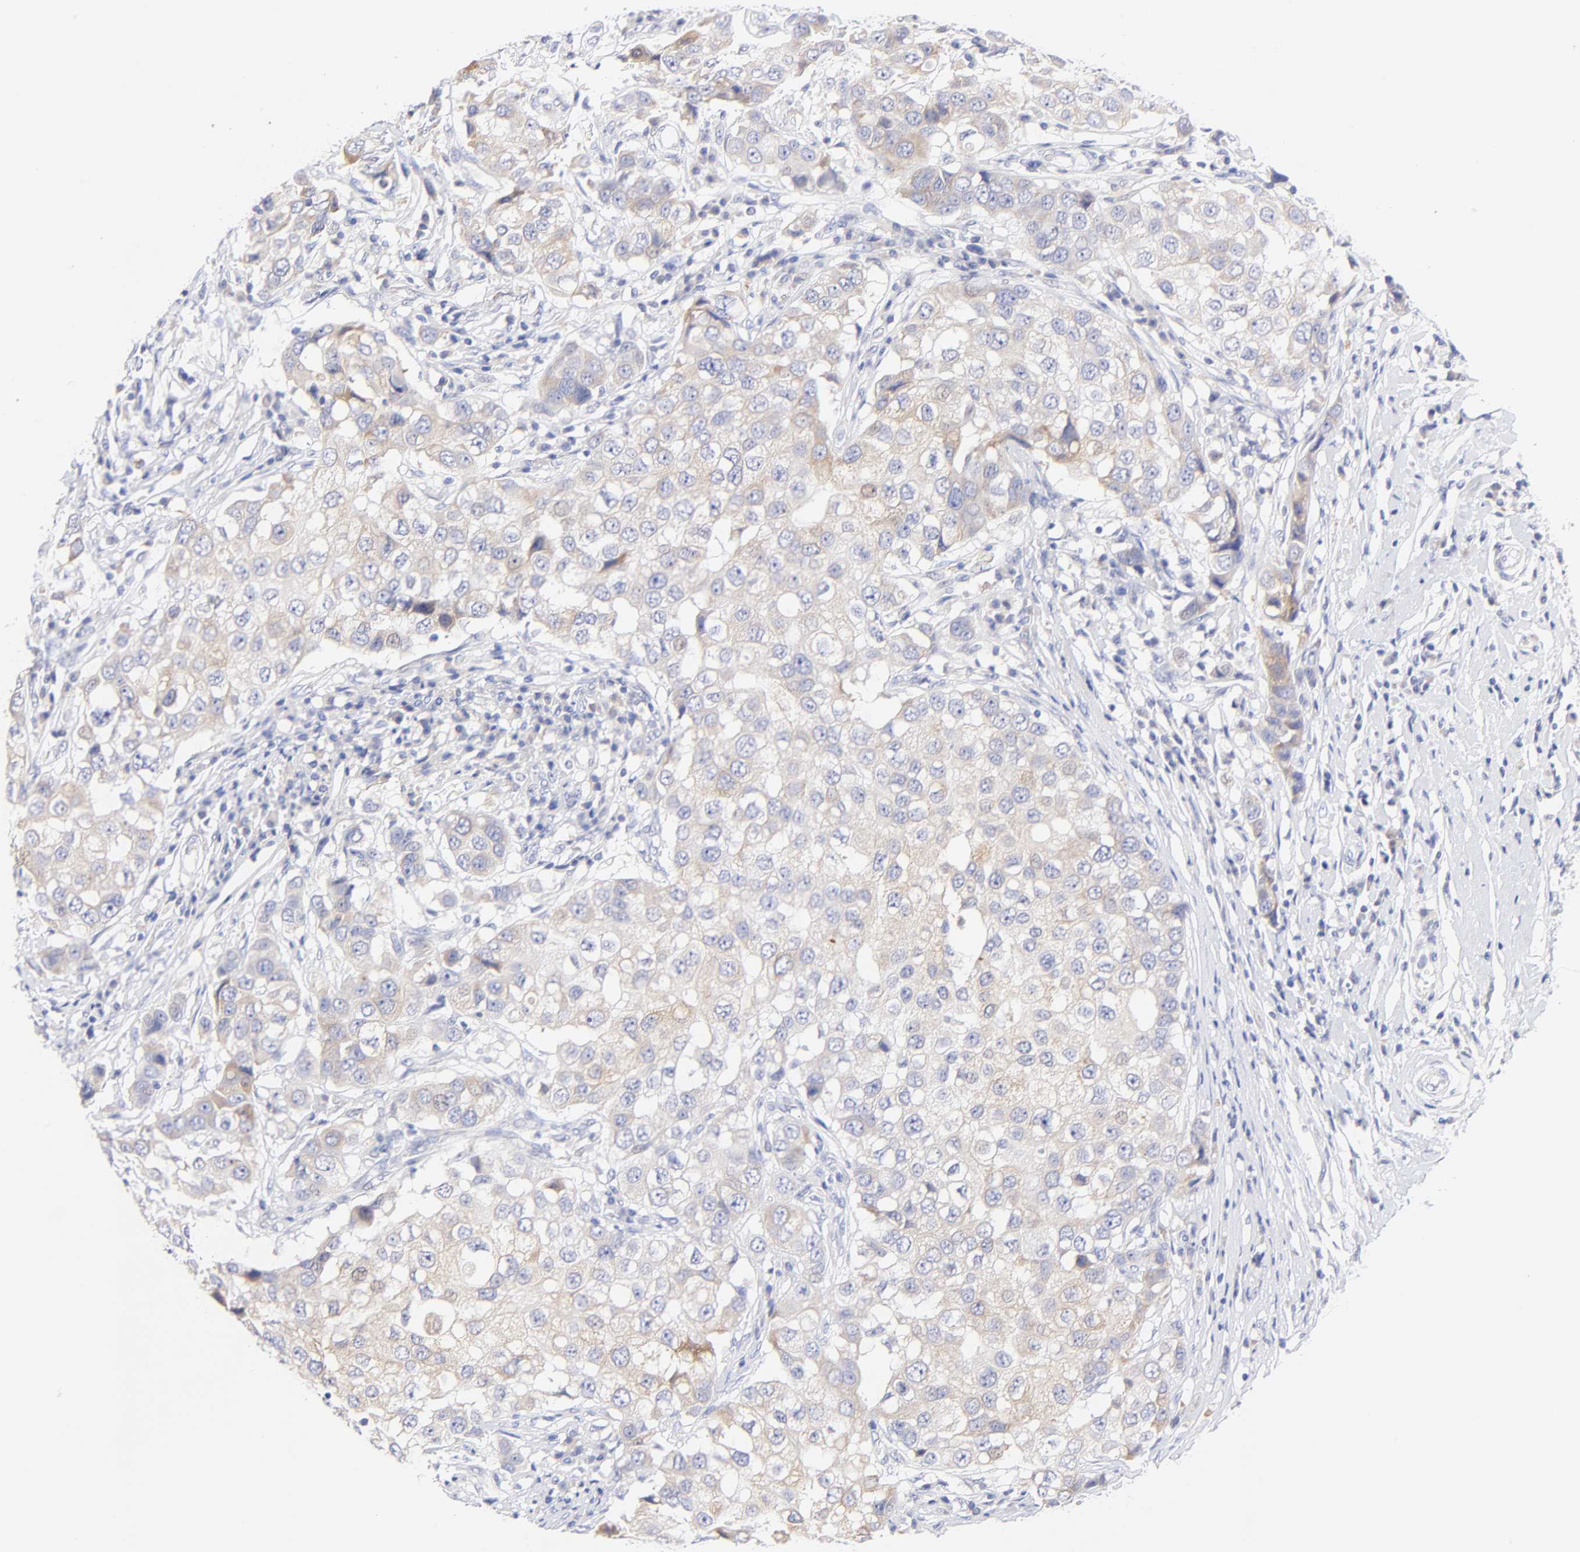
{"staining": {"intensity": "weak", "quantity": "25%-75%", "location": "cytoplasmic/membranous"}, "tissue": "breast cancer", "cell_type": "Tumor cells", "image_type": "cancer", "snomed": [{"axis": "morphology", "description": "Duct carcinoma"}, {"axis": "topography", "description": "Breast"}], "caption": "Protein staining of breast invasive ductal carcinoma tissue shows weak cytoplasmic/membranous positivity in approximately 25%-75% of tumor cells.", "gene": "EBP", "patient": {"sex": "female", "age": 27}}